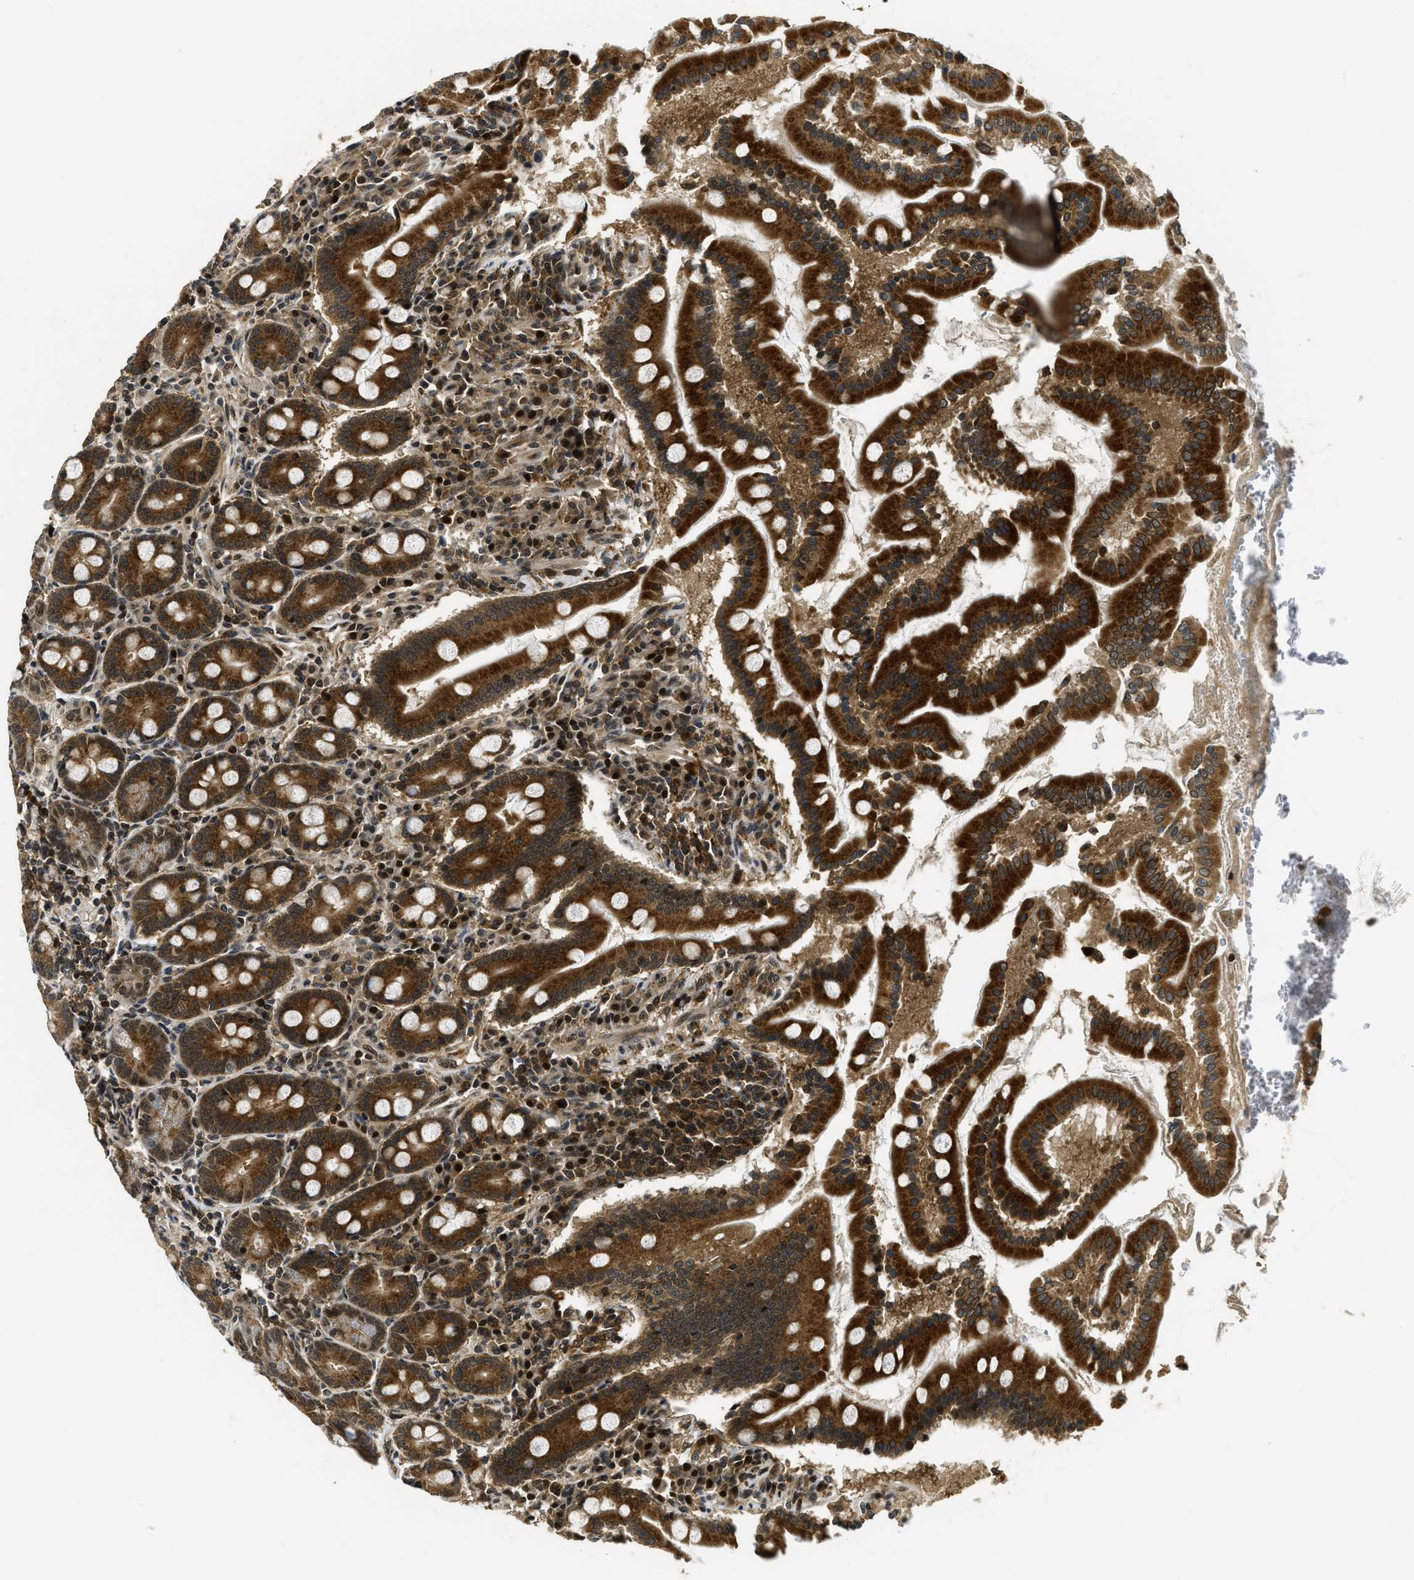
{"staining": {"intensity": "strong", "quantity": ">75%", "location": "cytoplasmic/membranous"}, "tissue": "duodenum", "cell_type": "Glandular cells", "image_type": "normal", "snomed": [{"axis": "morphology", "description": "Normal tissue, NOS"}, {"axis": "topography", "description": "Duodenum"}], "caption": "Protein analysis of normal duodenum exhibits strong cytoplasmic/membranous expression in about >75% of glandular cells.", "gene": "ADSL", "patient": {"sex": "male", "age": 50}}